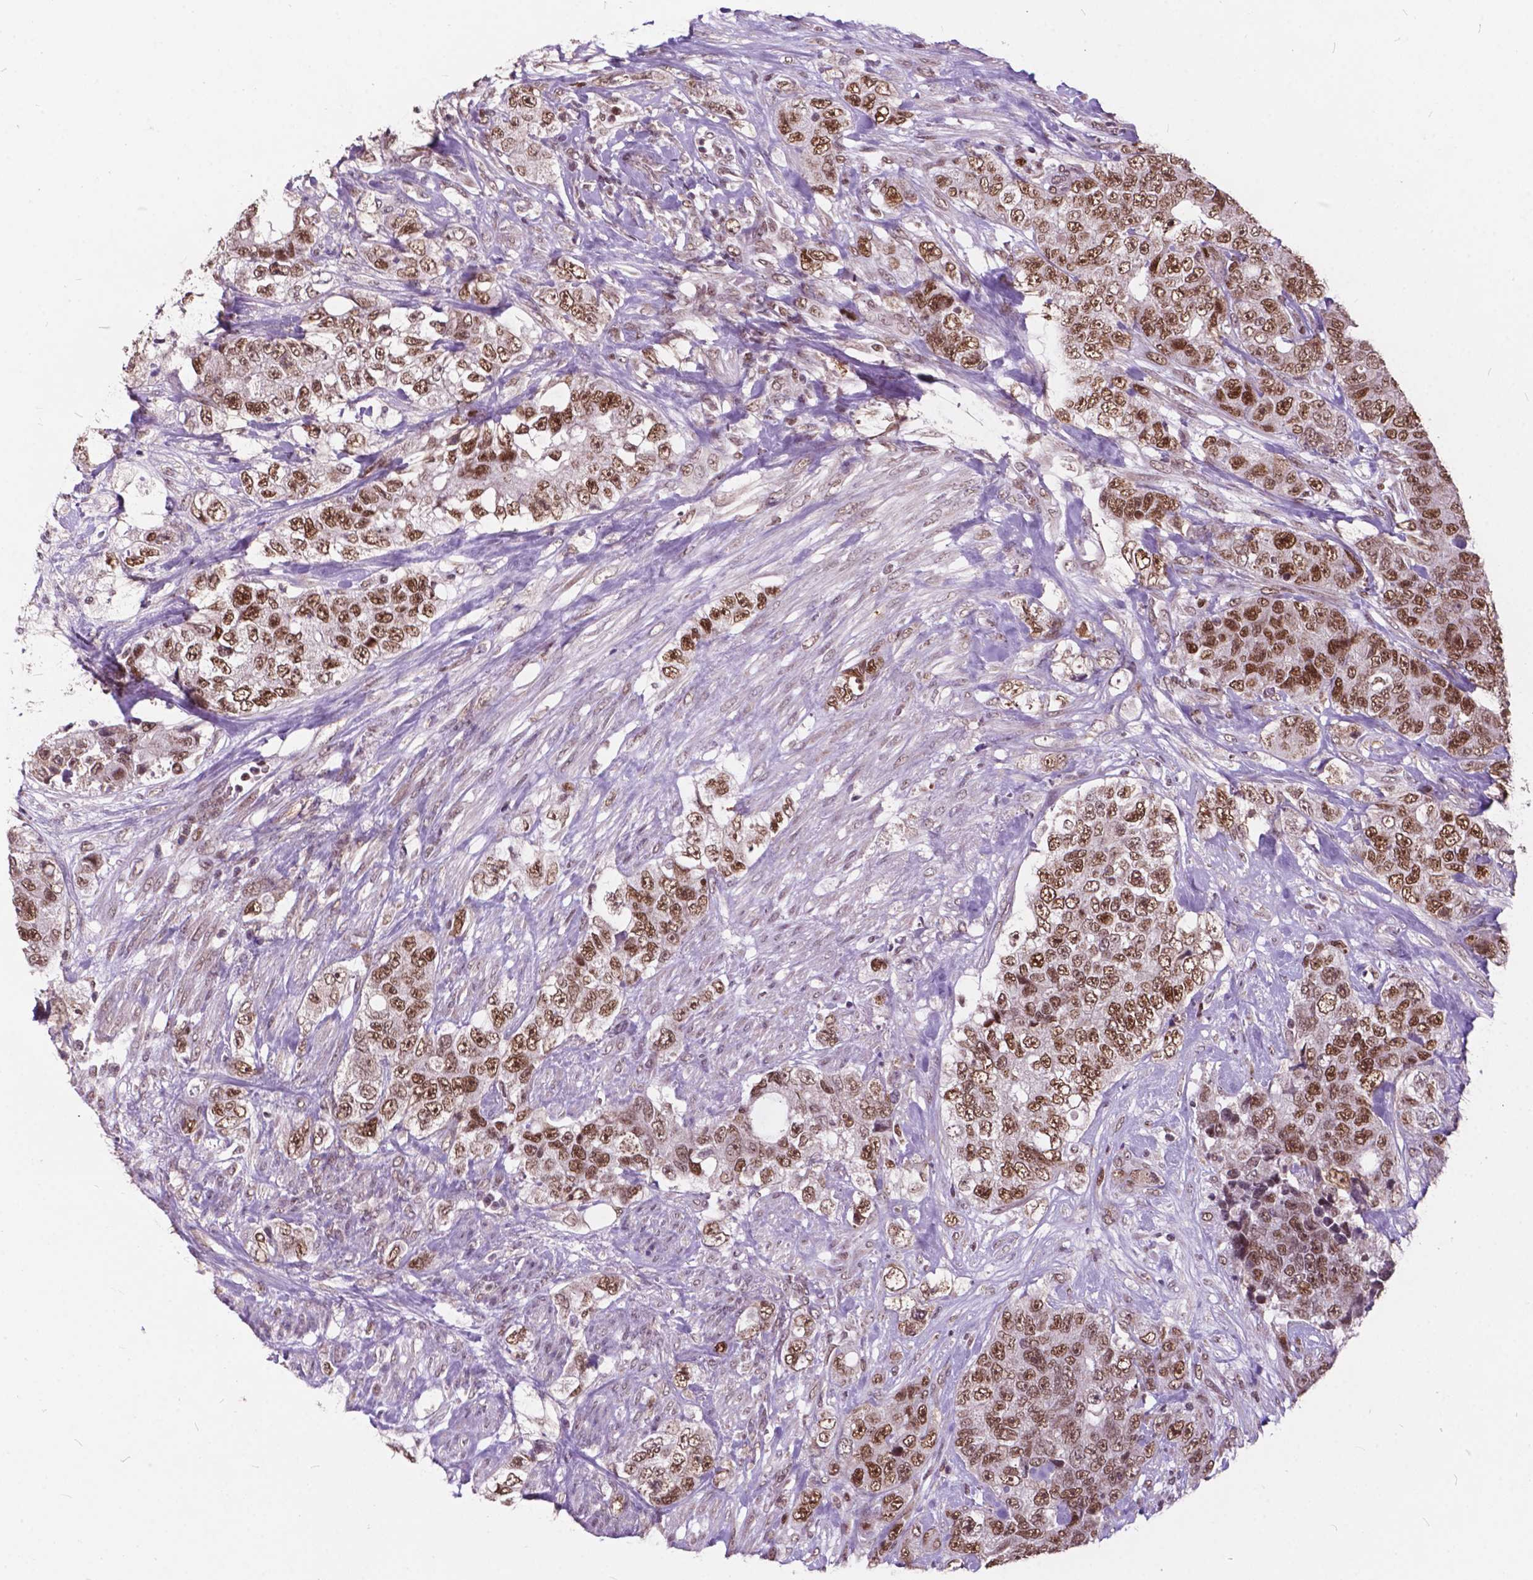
{"staining": {"intensity": "strong", "quantity": ">75%", "location": "nuclear"}, "tissue": "urothelial cancer", "cell_type": "Tumor cells", "image_type": "cancer", "snomed": [{"axis": "morphology", "description": "Urothelial carcinoma, High grade"}, {"axis": "topography", "description": "Urinary bladder"}], "caption": "The micrograph displays immunohistochemical staining of urothelial cancer. There is strong nuclear staining is appreciated in about >75% of tumor cells.", "gene": "MSH2", "patient": {"sex": "female", "age": 78}}